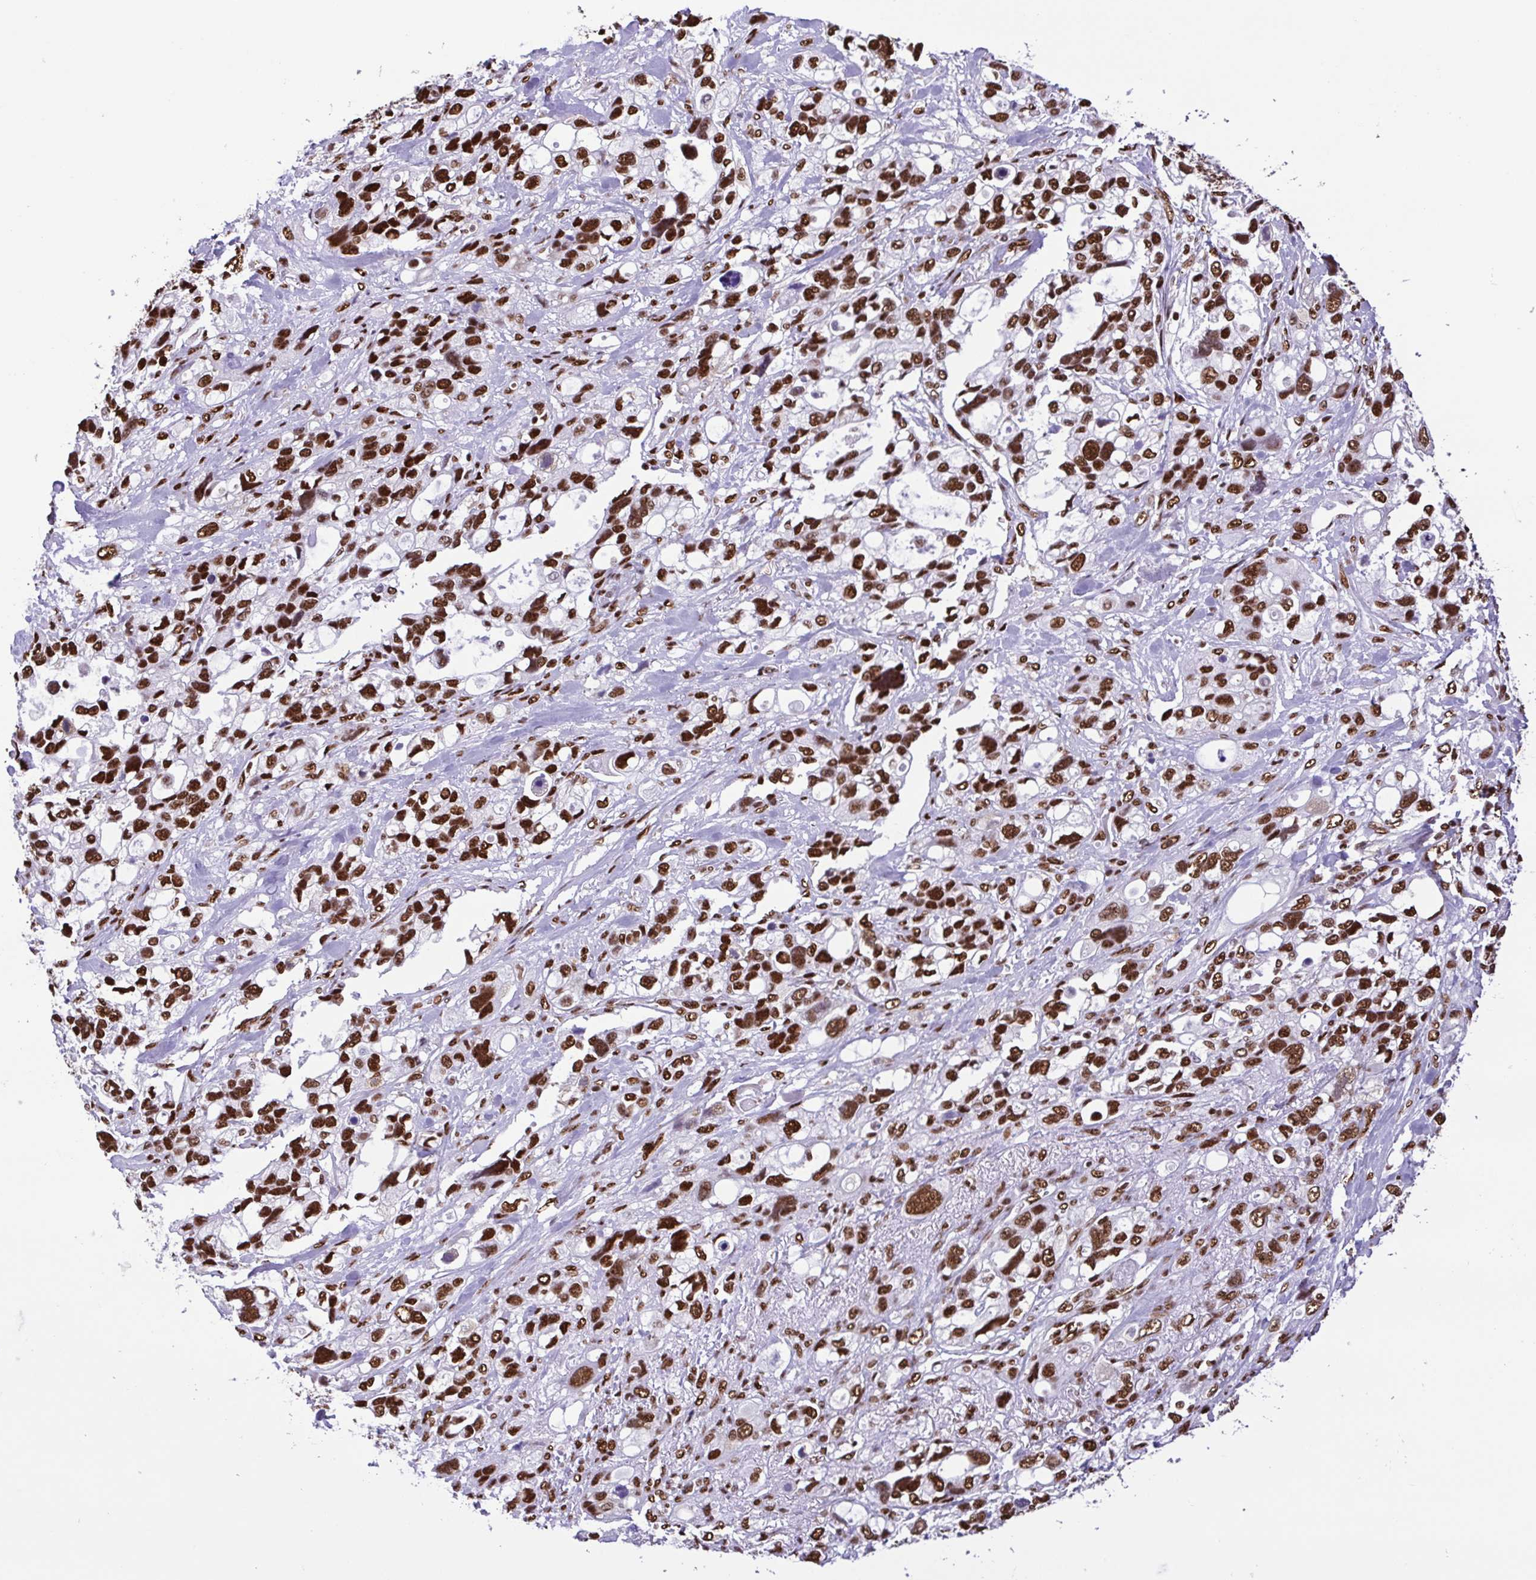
{"staining": {"intensity": "strong", "quantity": ">75%", "location": "nuclear"}, "tissue": "stomach cancer", "cell_type": "Tumor cells", "image_type": "cancer", "snomed": [{"axis": "morphology", "description": "Adenocarcinoma, NOS"}, {"axis": "topography", "description": "Stomach, upper"}], "caption": "Immunohistochemistry micrograph of neoplastic tissue: stomach adenocarcinoma stained using immunohistochemistry (IHC) demonstrates high levels of strong protein expression localized specifically in the nuclear of tumor cells, appearing as a nuclear brown color.", "gene": "TRIM28", "patient": {"sex": "female", "age": 81}}